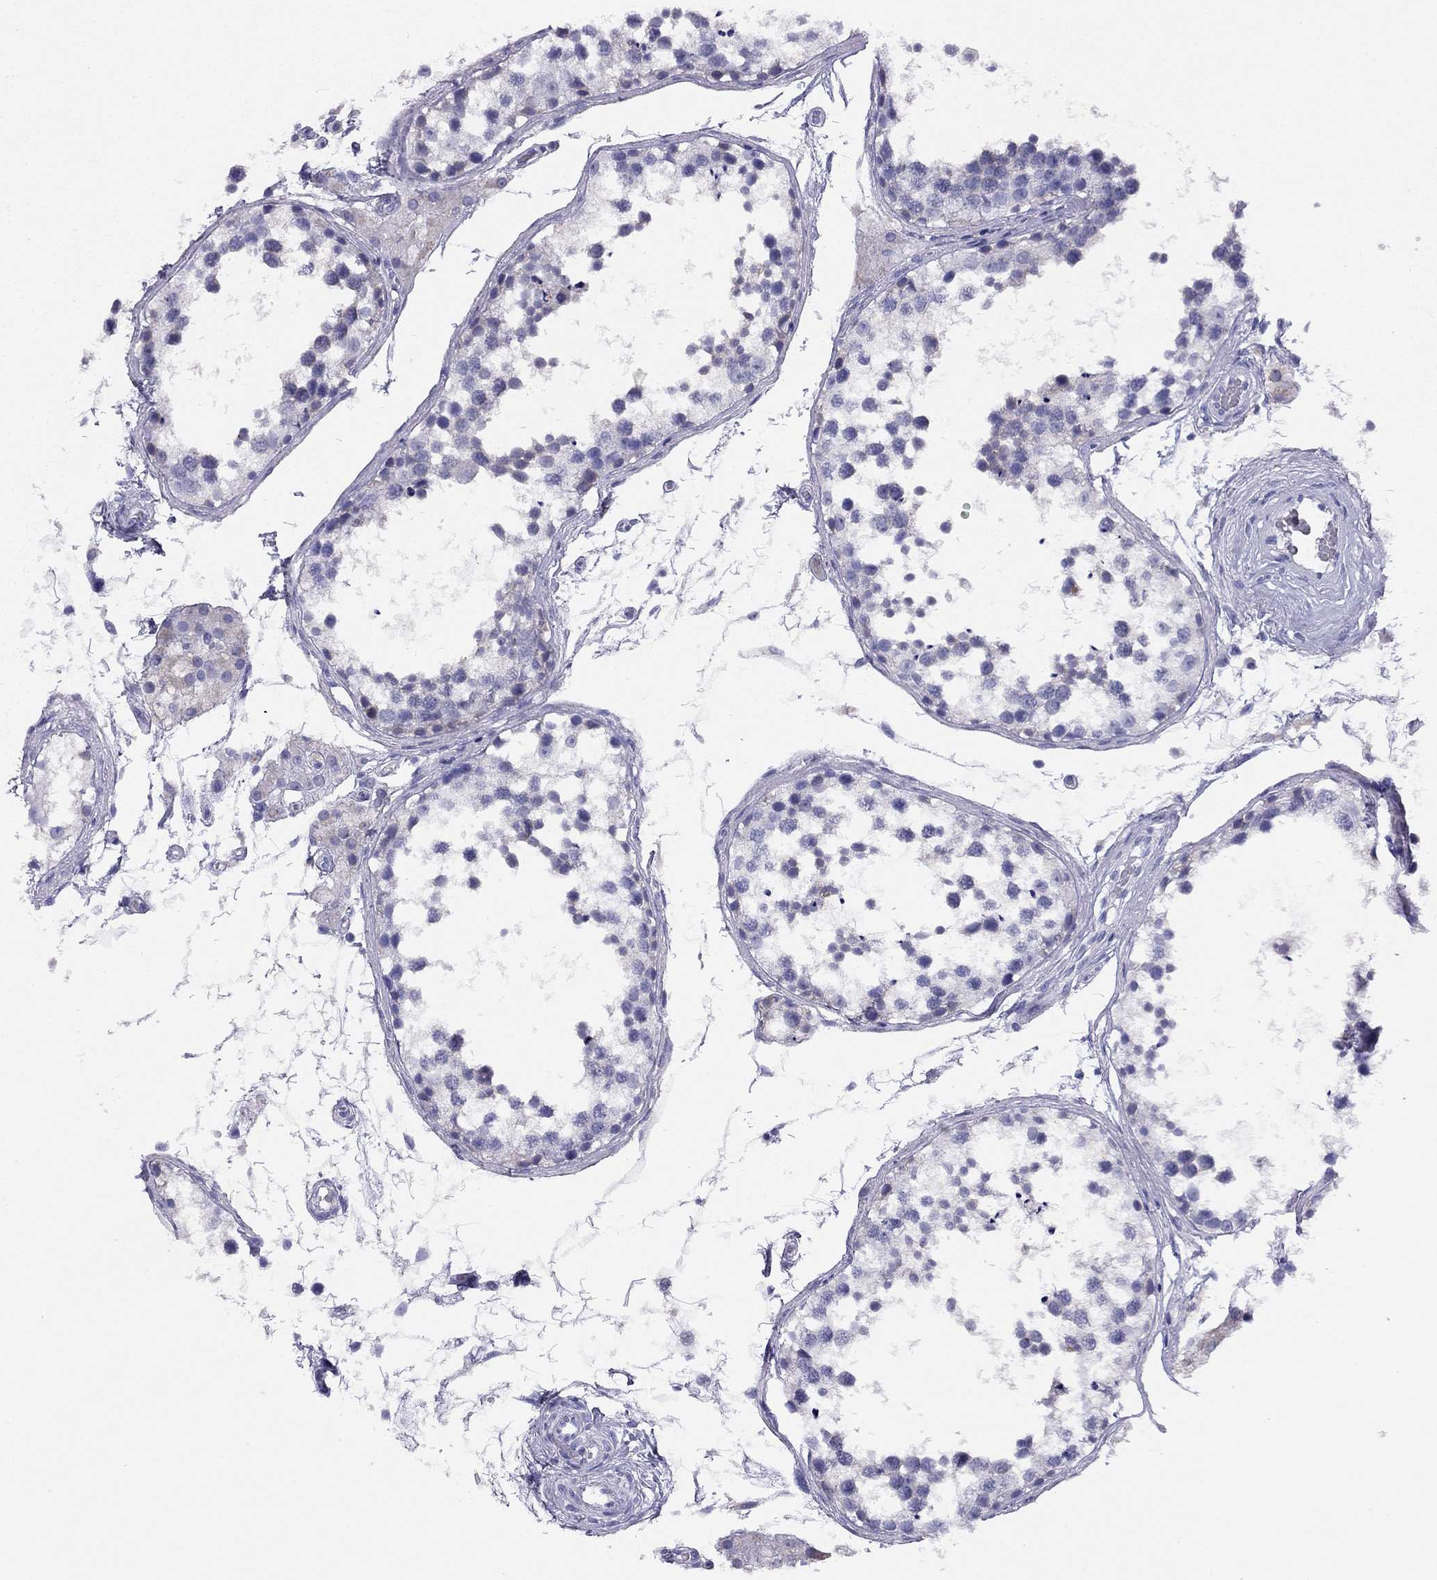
{"staining": {"intensity": "negative", "quantity": "none", "location": "none"}, "tissue": "testis", "cell_type": "Cells in seminiferous ducts", "image_type": "normal", "snomed": [{"axis": "morphology", "description": "Normal tissue, NOS"}, {"axis": "morphology", "description": "Seminoma, NOS"}, {"axis": "topography", "description": "Testis"}], "caption": "An image of testis stained for a protein demonstrates no brown staining in cells in seminiferous ducts. (Stains: DAB (3,3'-diaminobenzidine) immunohistochemistry with hematoxylin counter stain, Microscopy: brightfield microscopy at high magnification).", "gene": "LRIT2", "patient": {"sex": "male", "age": 65}}